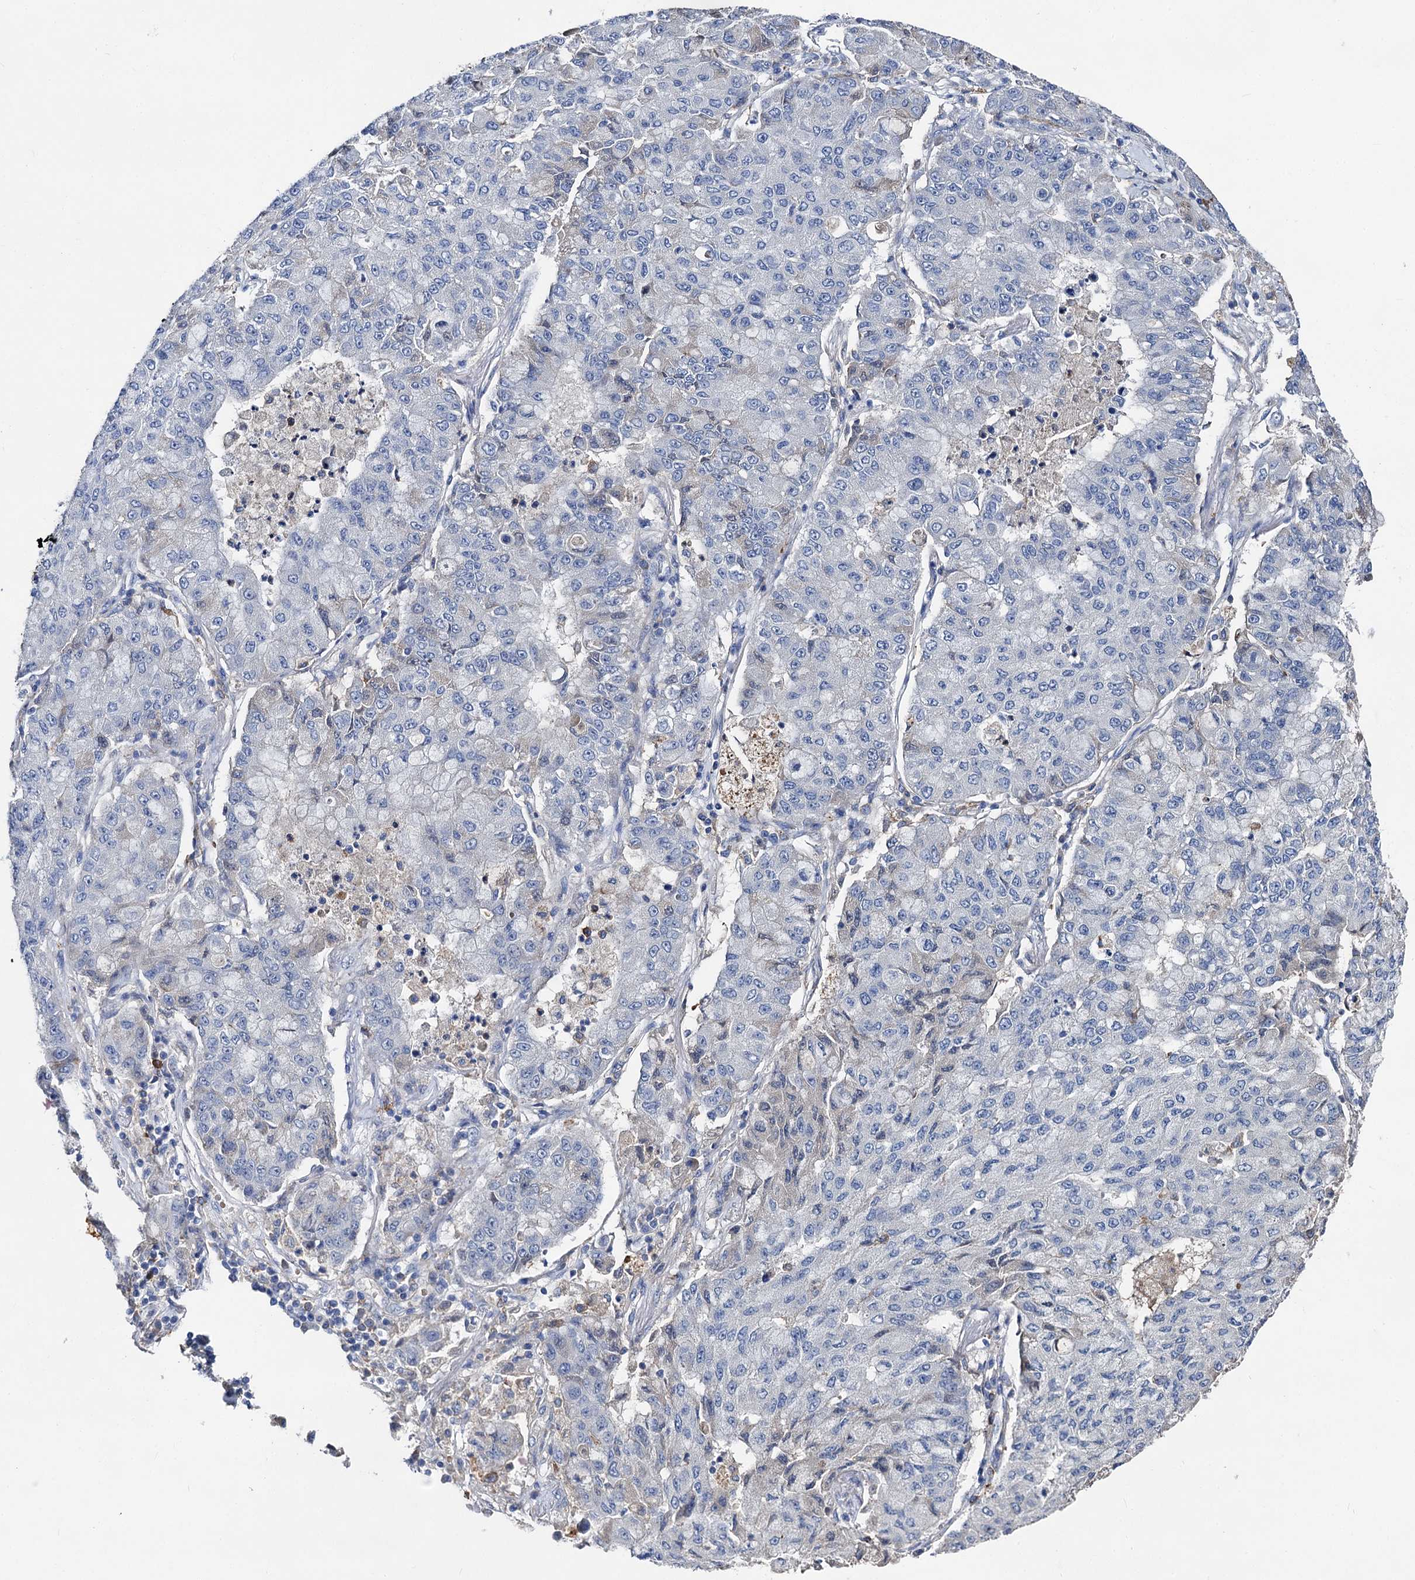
{"staining": {"intensity": "negative", "quantity": "none", "location": "none"}, "tissue": "lung cancer", "cell_type": "Tumor cells", "image_type": "cancer", "snomed": [{"axis": "morphology", "description": "Squamous cell carcinoma, NOS"}, {"axis": "topography", "description": "Lung"}], "caption": "Immunohistochemistry histopathology image of human squamous cell carcinoma (lung) stained for a protein (brown), which shows no positivity in tumor cells.", "gene": "HVCN1", "patient": {"sex": "male", "age": 74}}